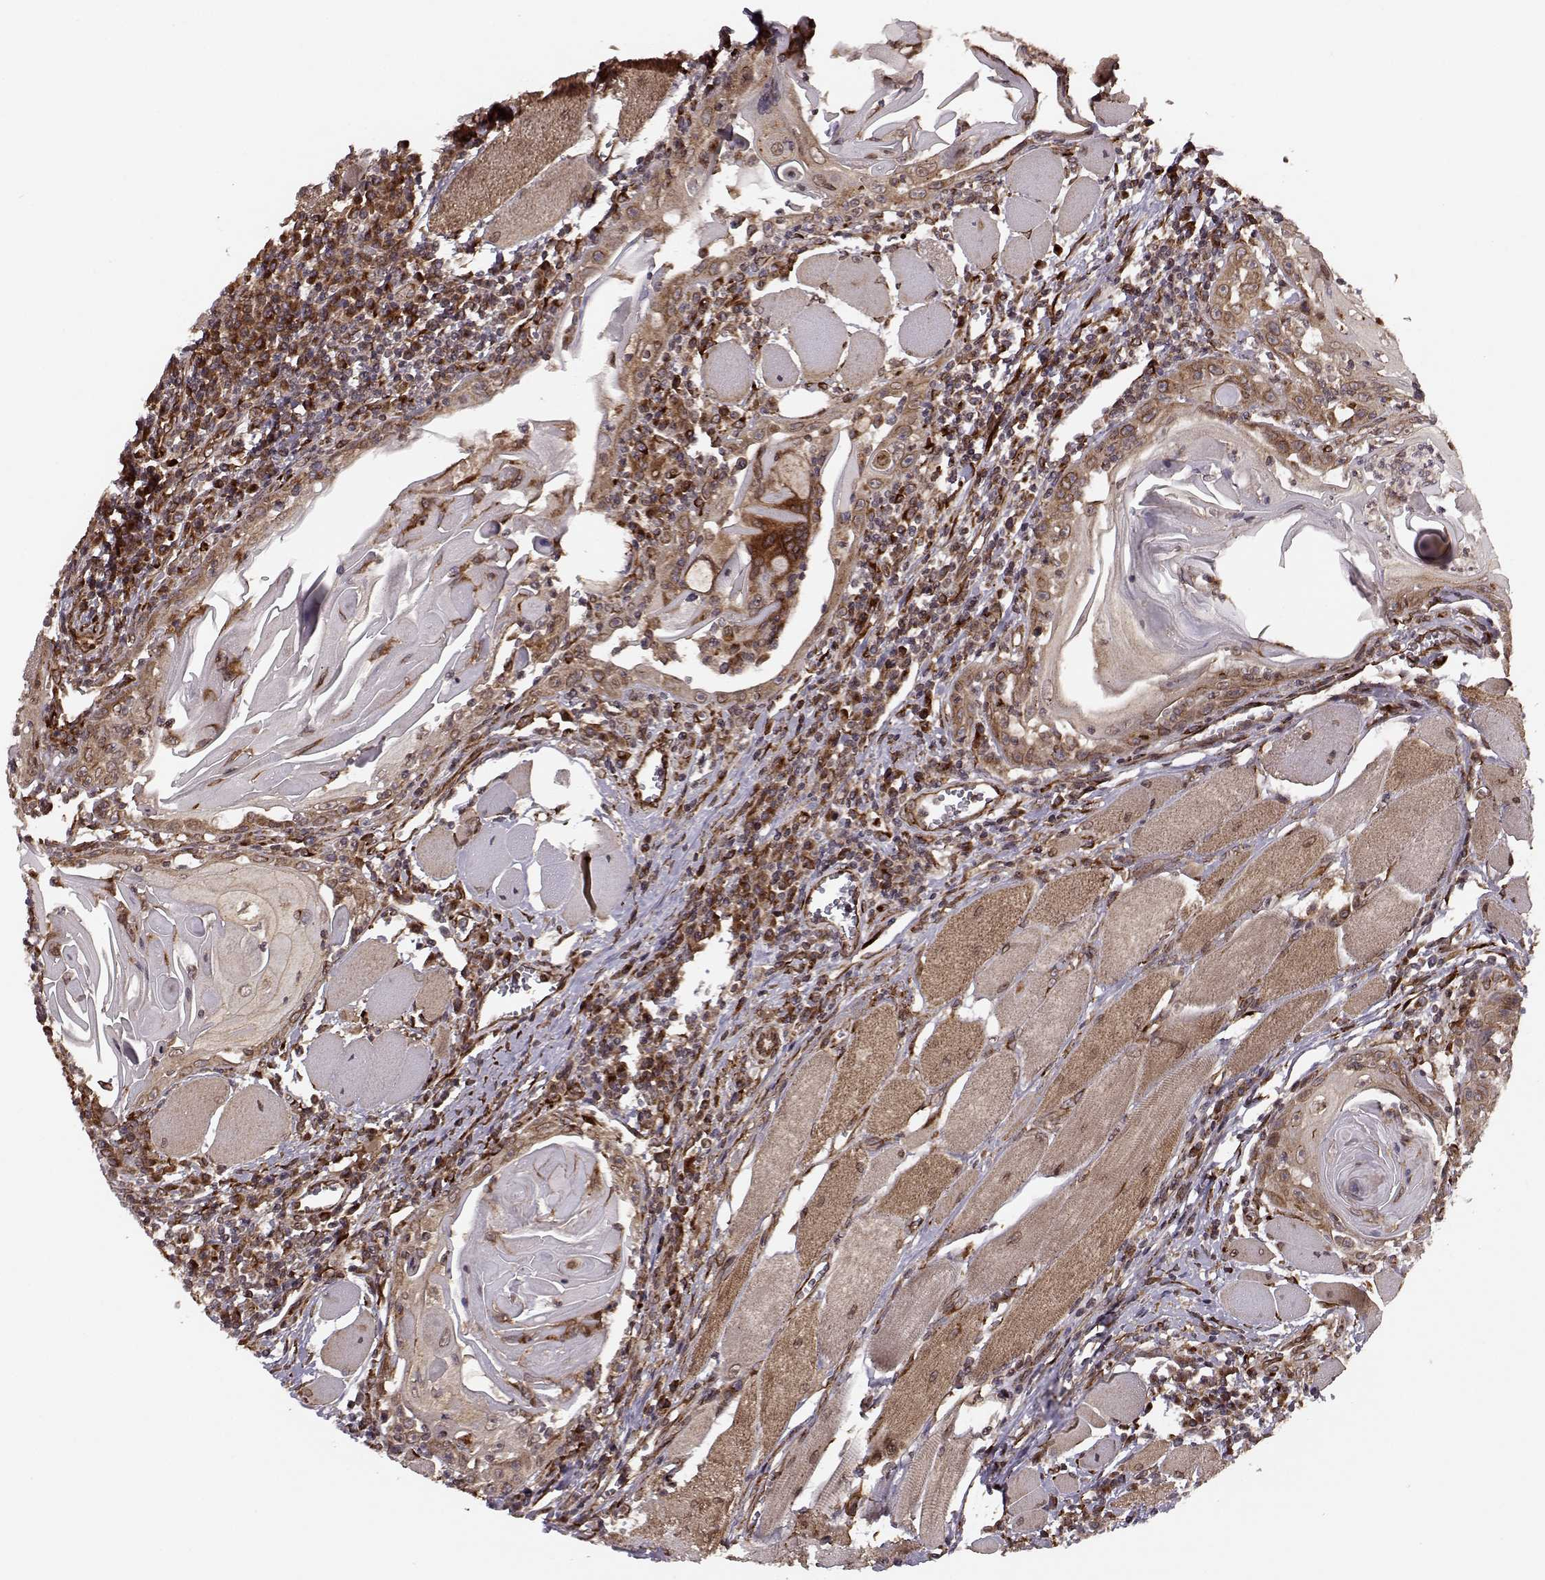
{"staining": {"intensity": "moderate", "quantity": "25%-75%", "location": "cytoplasmic/membranous"}, "tissue": "head and neck cancer", "cell_type": "Tumor cells", "image_type": "cancer", "snomed": [{"axis": "morphology", "description": "Normal tissue, NOS"}, {"axis": "morphology", "description": "Squamous cell carcinoma, NOS"}, {"axis": "topography", "description": "Oral tissue"}, {"axis": "topography", "description": "Head-Neck"}], "caption": "DAB (3,3'-diaminobenzidine) immunohistochemical staining of head and neck cancer exhibits moderate cytoplasmic/membranous protein positivity in about 25%-75% of tumor cells.", "gene": "YIPF5", "patient": {"sex": "male", "age": 52}}